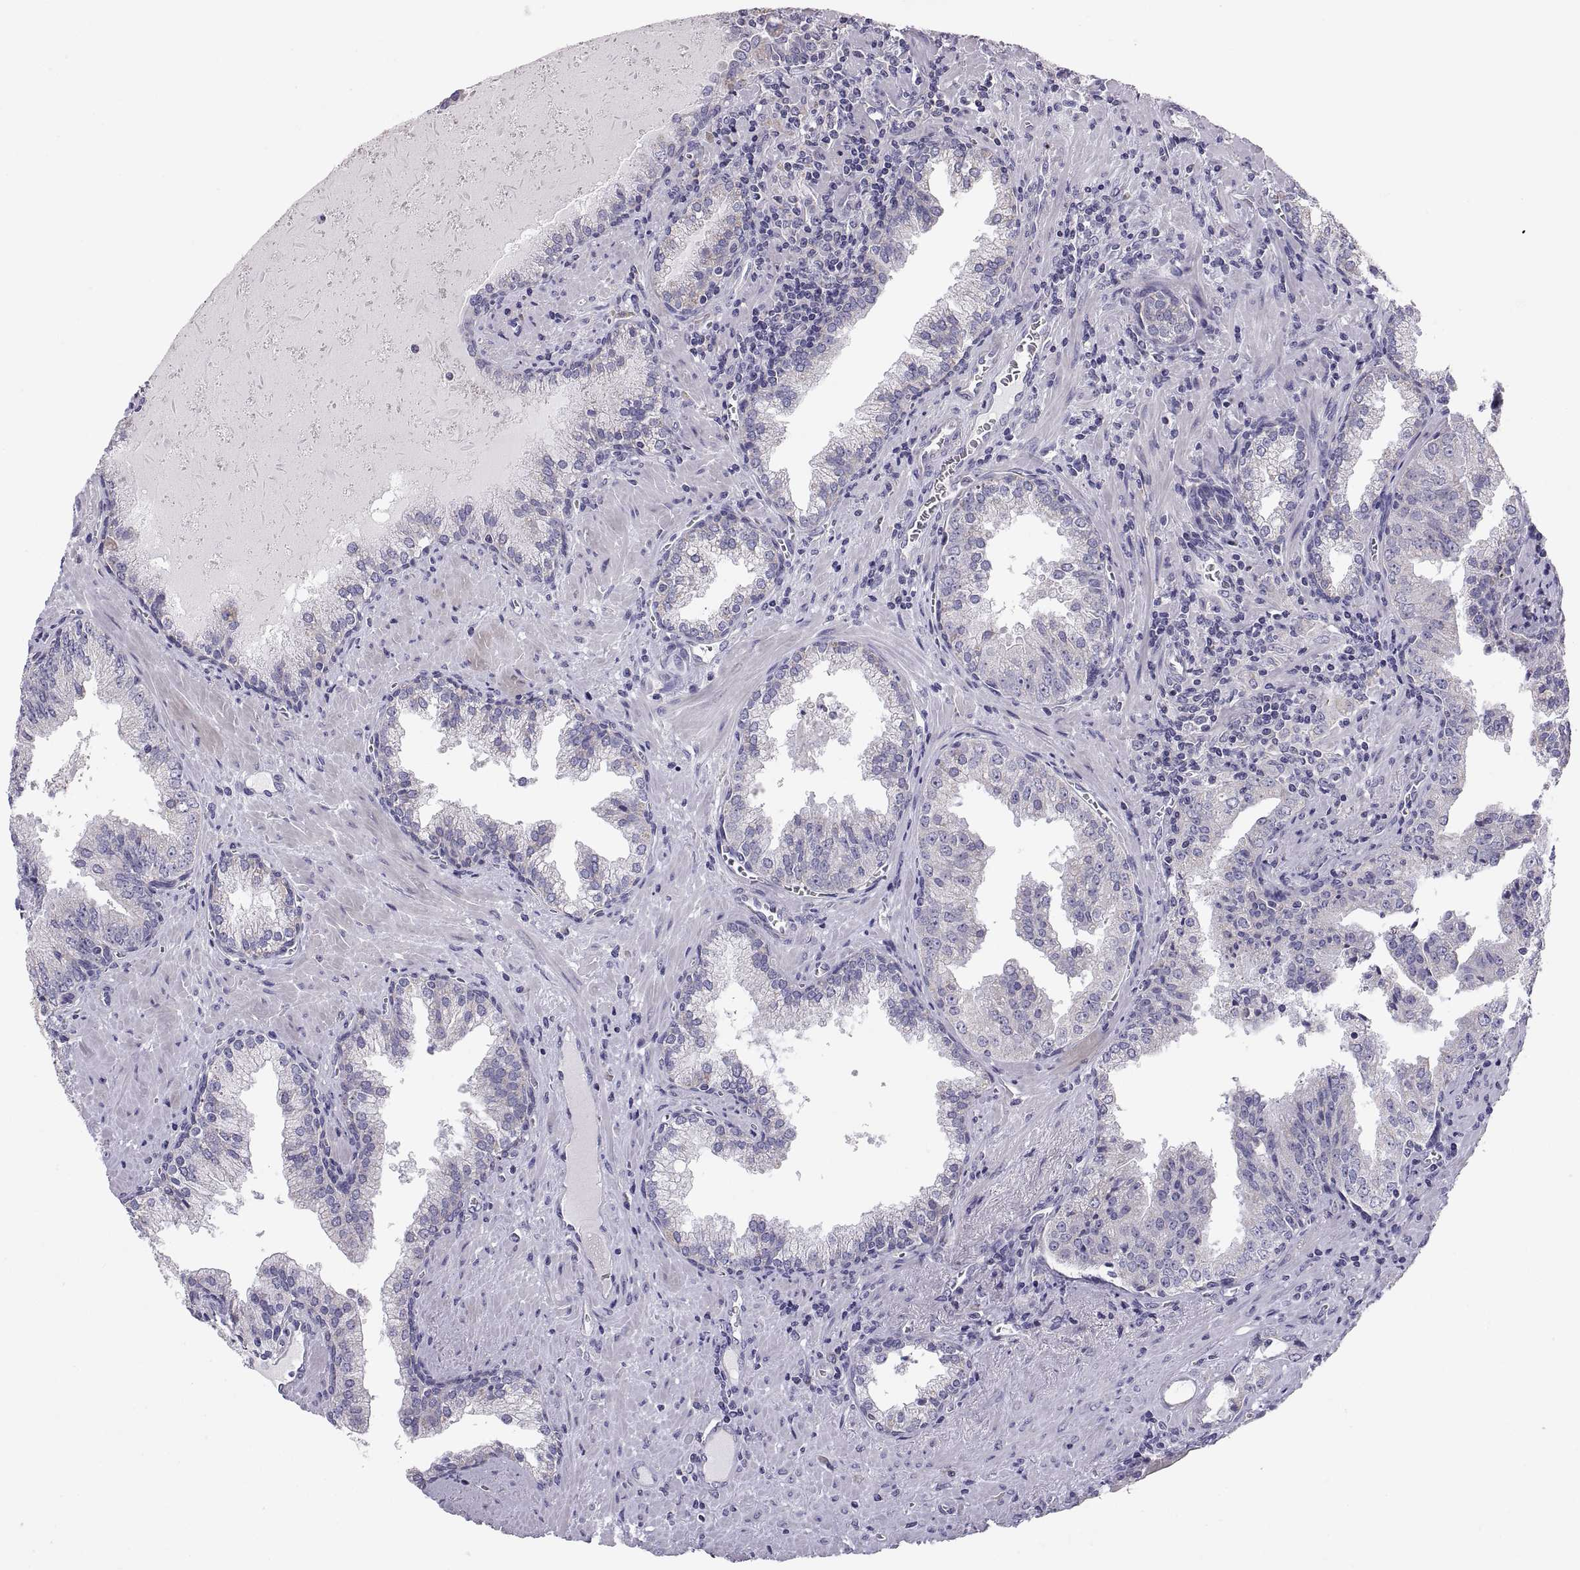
{"staining": {"intensity": "negative", "quantity": "none", "location": "none"}, "tissue": "prostate cancer", "cell_type": "Tumor cells", "image_type": "cancer", "snomed": [{"axis": "morphology", "description": "Adenocarcinoma, High grade"}, {"axis": "topography", "description": "Prostate"}], "caption": "Image shows no significant protein positivity in tumor cells of high-grade adenocarcinoma (prostate).", "gene": "TNNC1", "patient": {"sex": "male", "age": 68}}